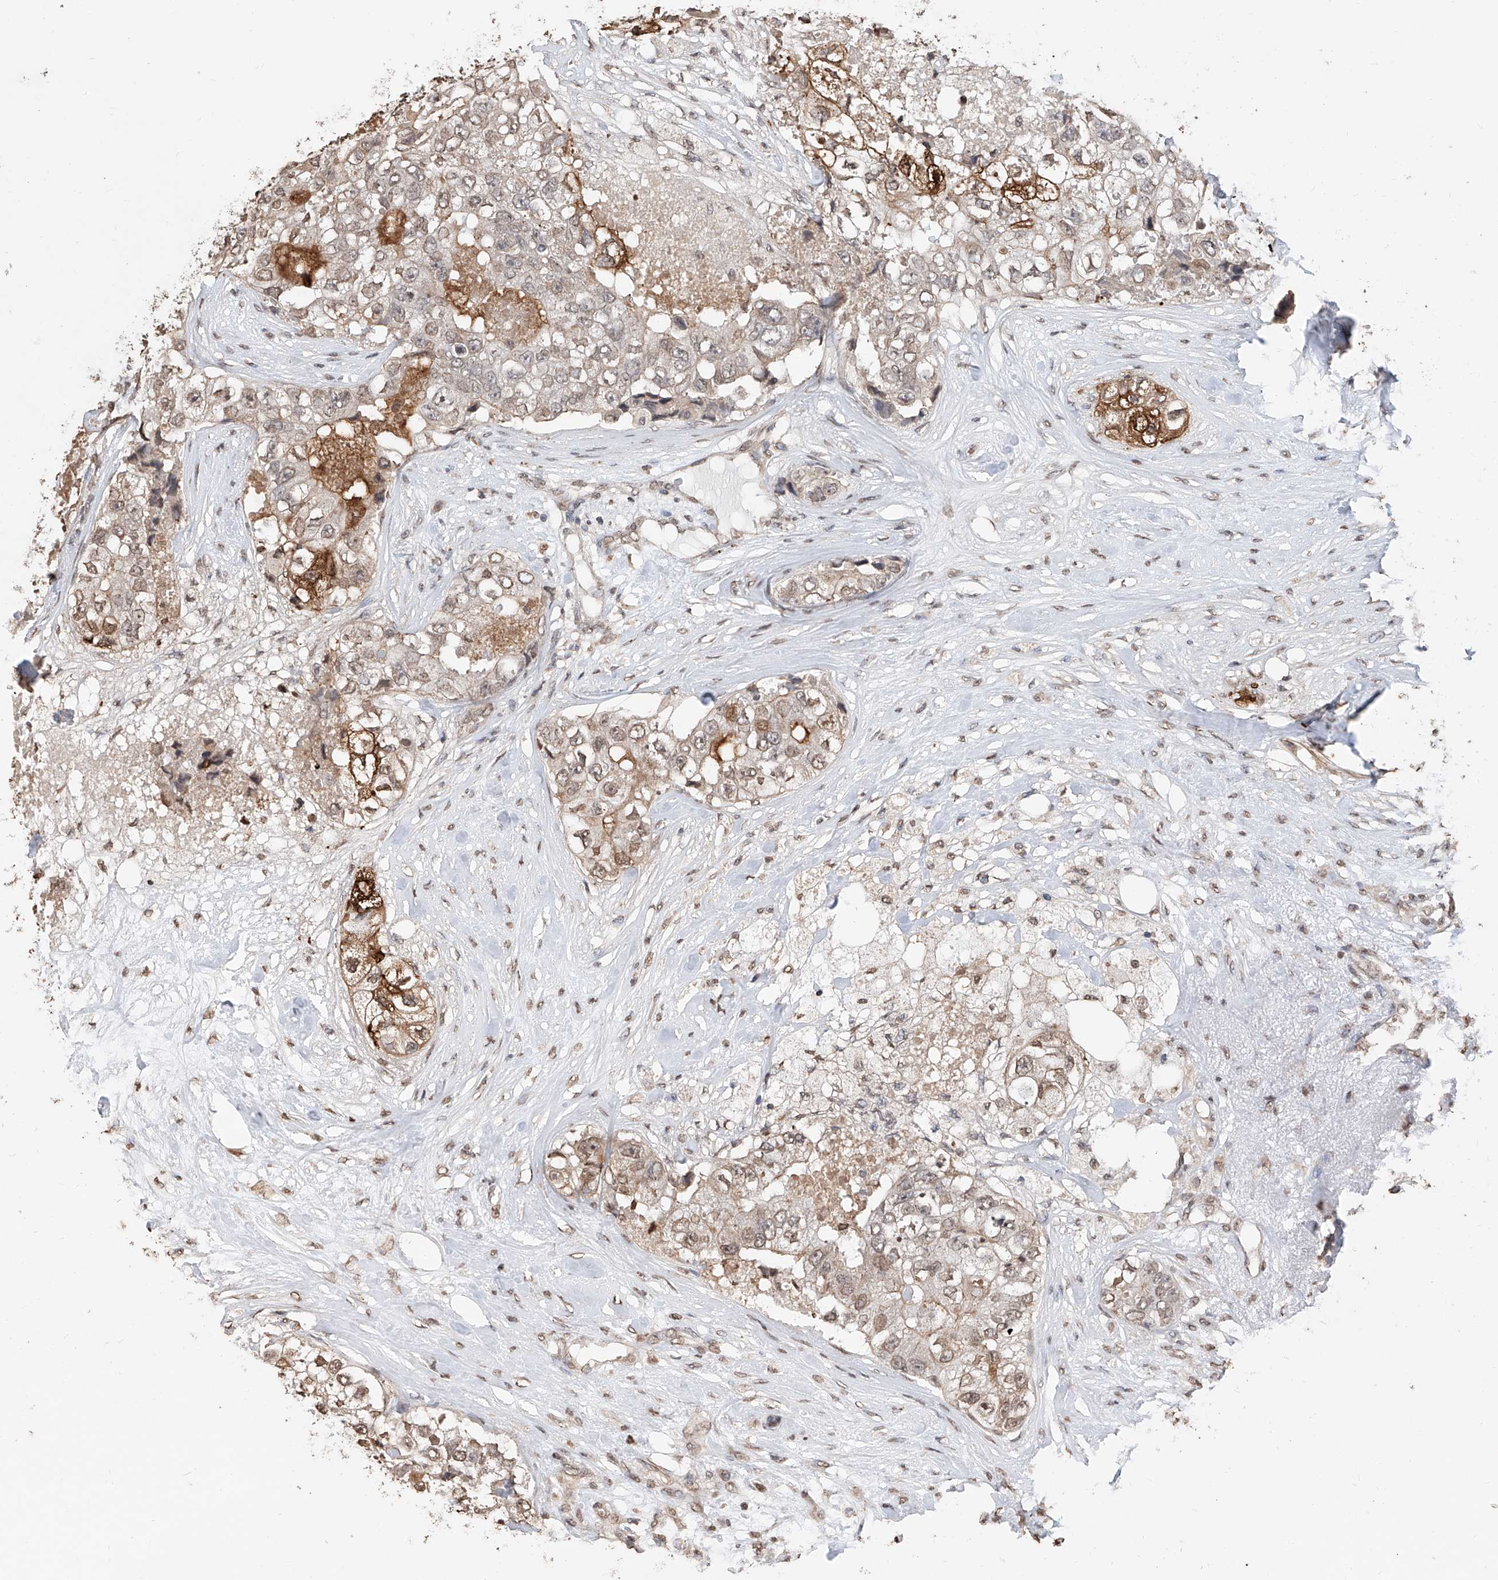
{"staining": {"intensity": "moderate", "quantity": "25%-75%", "location": "cytoplasmic/membranous,nuclear"}, "tissue": "breast cancer", "cell_type": "Tumor cells", "image_type": "cancer", "snomed": [{"axis": "morphology", "description": "Duct carcinoma"}, {"axis": "topography", "description": "Breast"}], "caption": "This photomicrograph reveals invasive ductal carcinoma (breast) stained with immunohistochemistry to label a protein in brown. The cytoplasmic/membranous and nuclear of tumor cells show moderate positivity for the protein. Nuclei are counter-stained blue.", "gene": "RP9", "patient": {"sex": "female", "age": 62}}